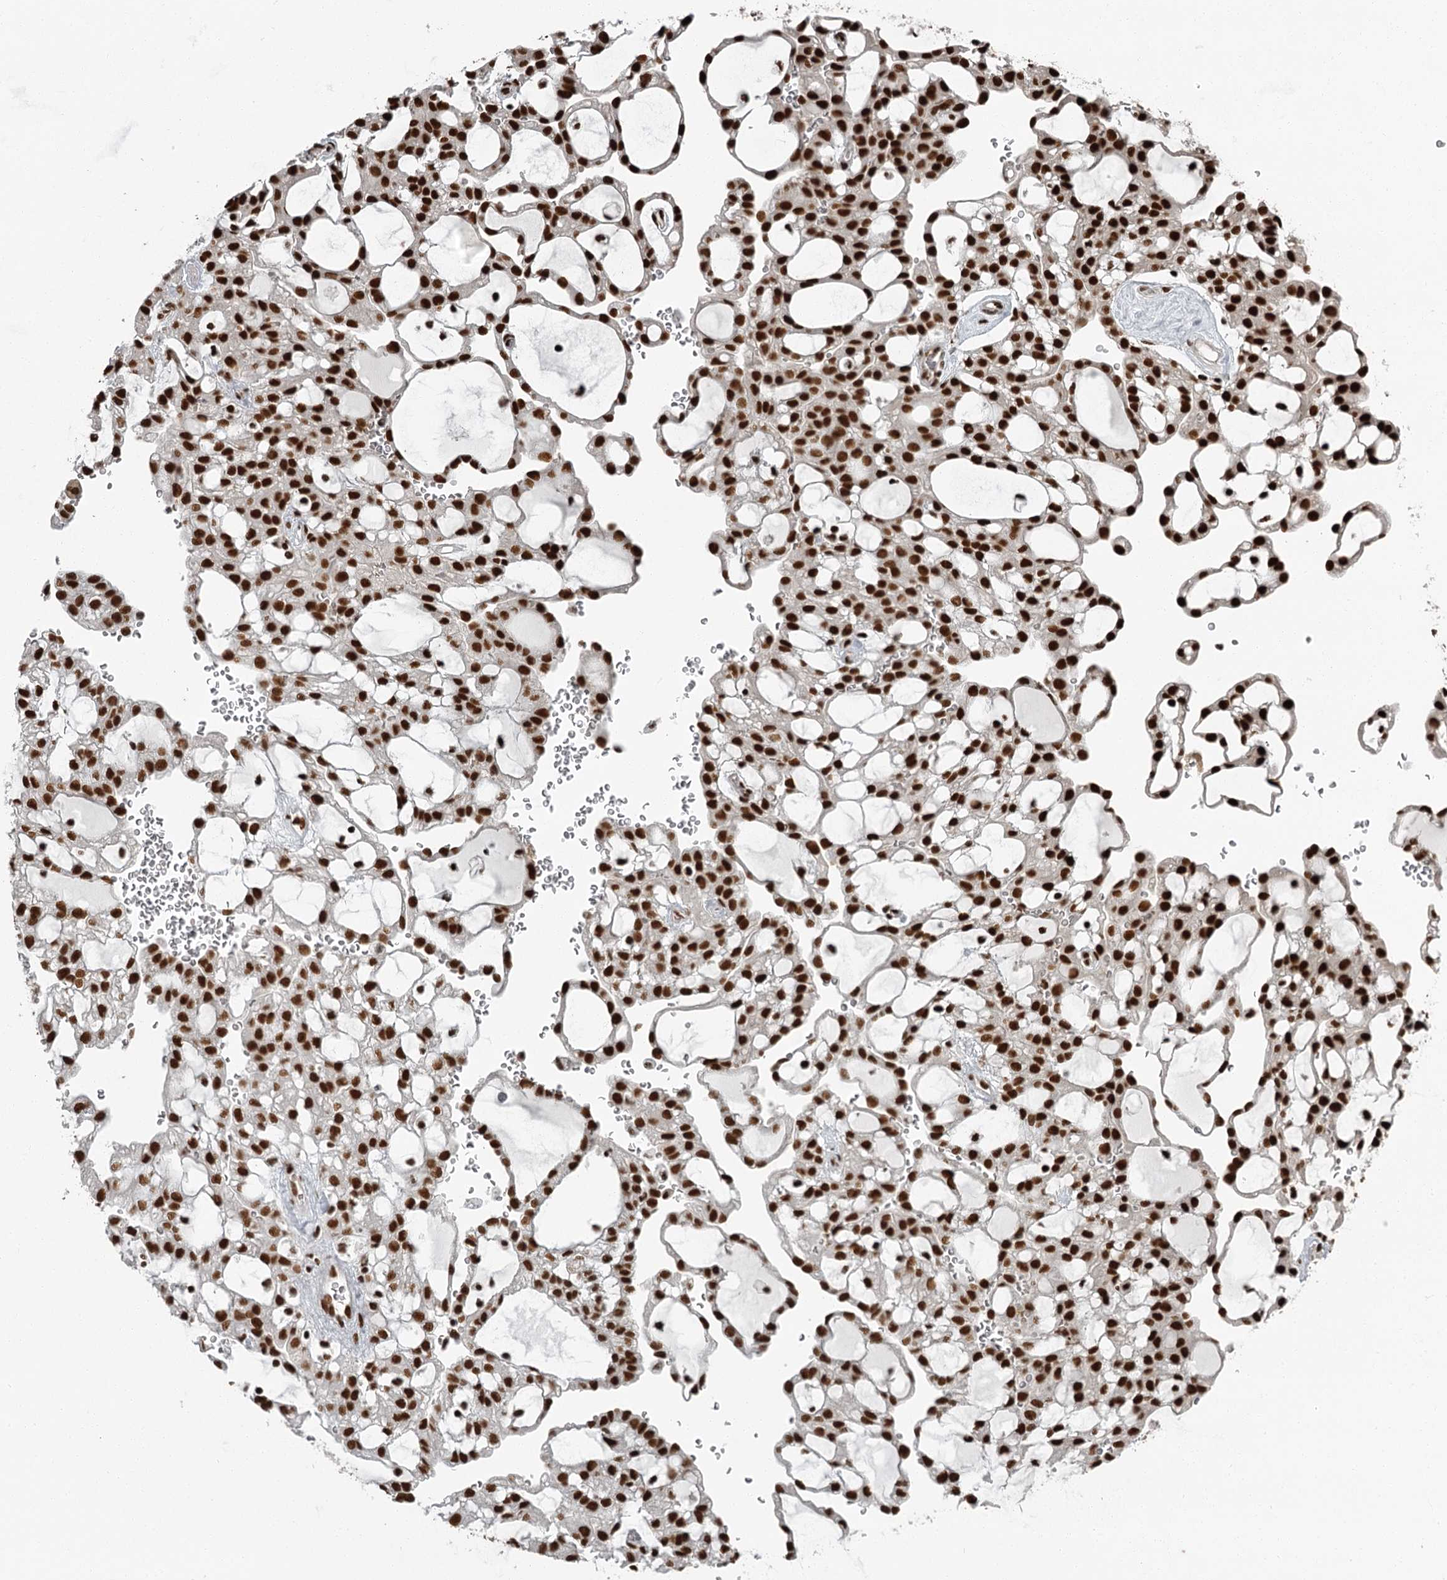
{"staining": {"intensity": "strong", "quantity": ">75%", "location": "nuclear"}, "tissue": "renal cancer", "cell_type": "Tumor cells", "image_type": "cancer", "snomed": [{"axis": "morphology", "description": "Adenocarcinoma, NOS"}, {"axis": "topography", "description": "Kidney"}], "caption": "Human renal cancer stained for a protein (brown) exhibits strong nuclear positive positivity in approximately >75% of tumor cells.", "gene": "RBBP7", "patient": {"sex": "male", "age": 63}}